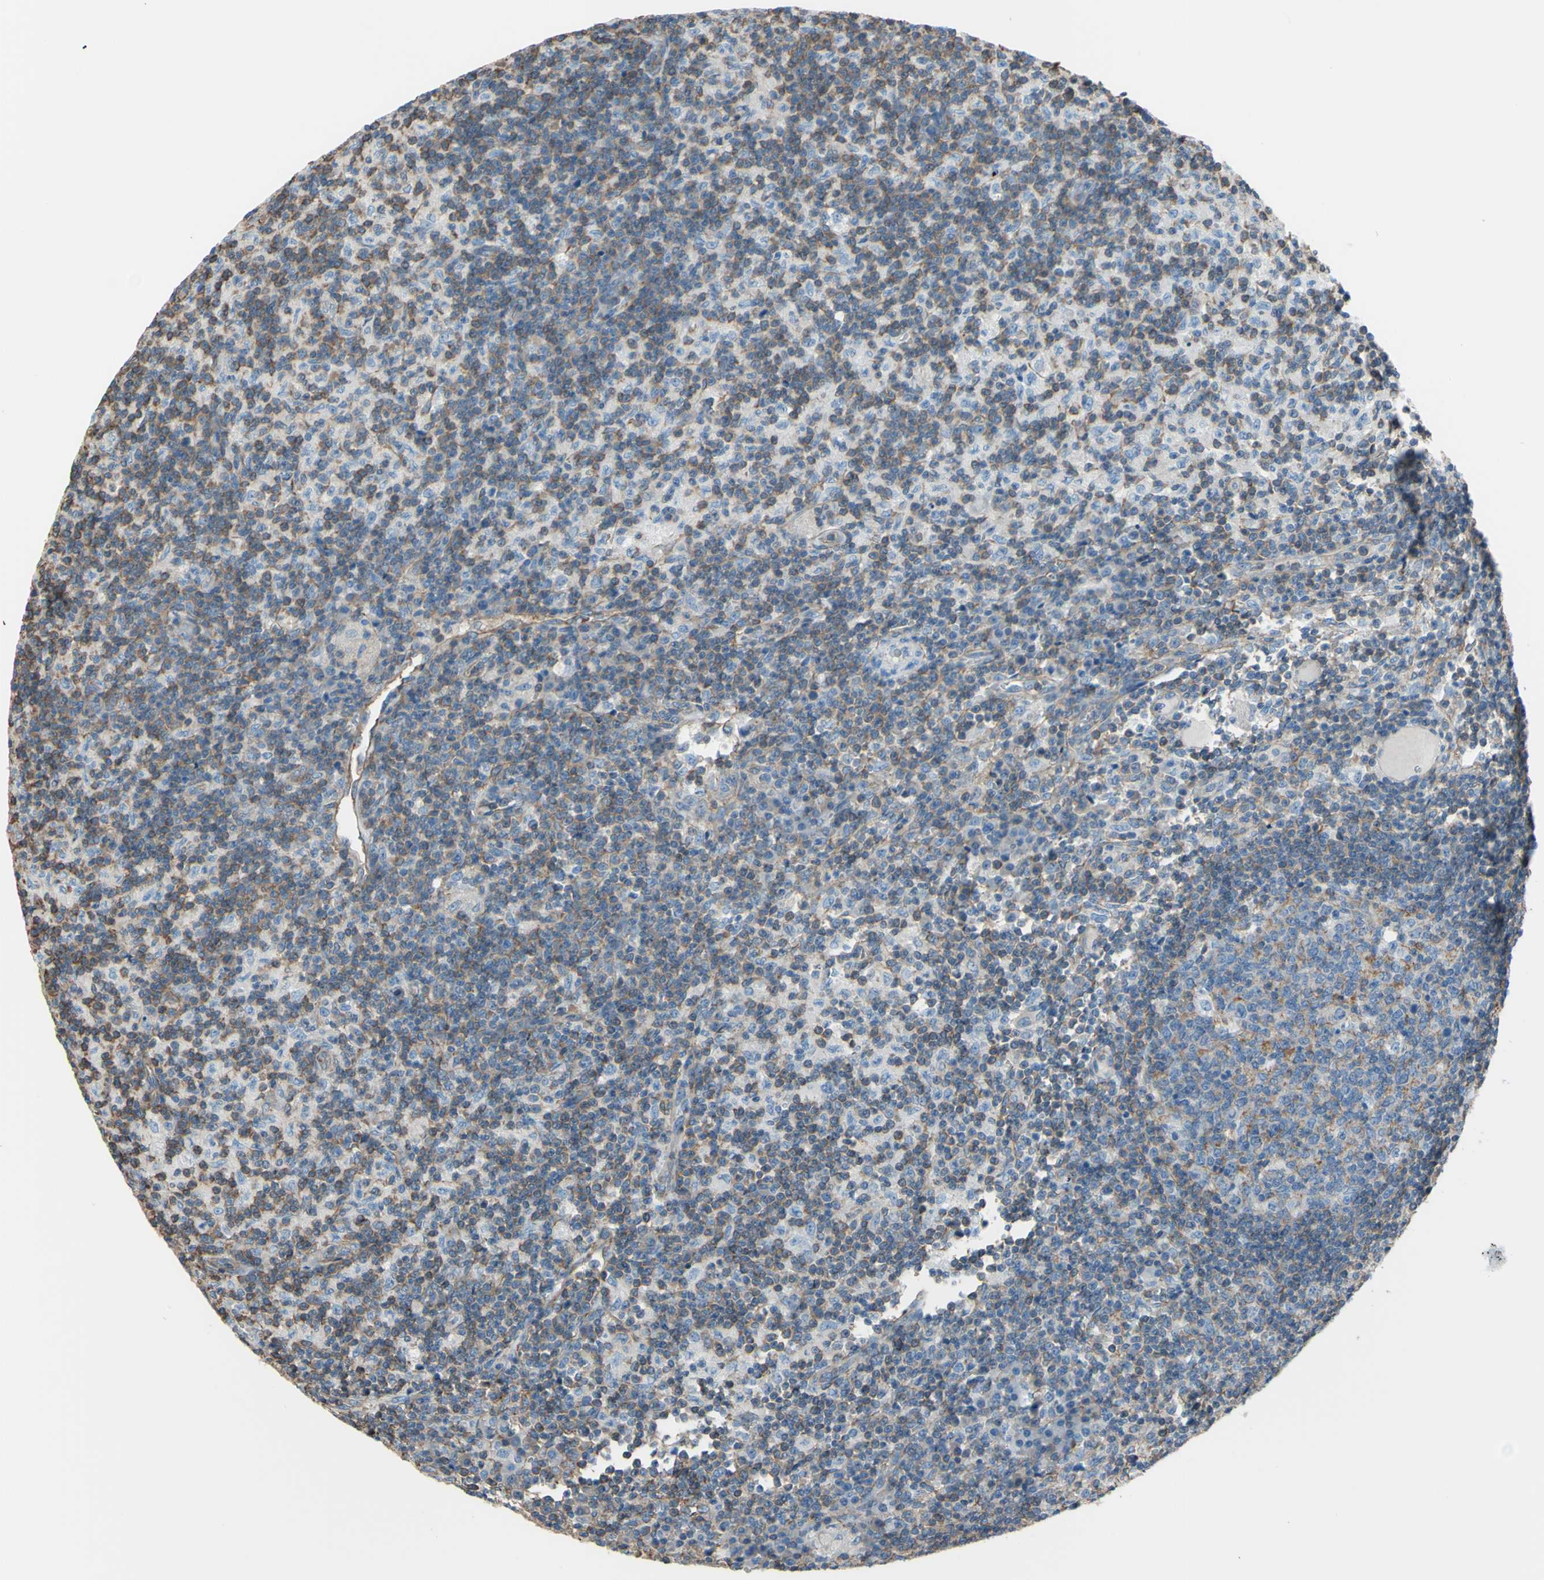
{"staining": {"intensity": "weak", "quantity": "<25%", "location": "cytoplasmic/membranous"}, "tissue": "lymph node", "cell_type": "Germinal center cells", "image_type": "normal", "snomed": [{"axis": "morphology", "description": "Normal tissue, NOS"}, {"axis": "morphology", "description": "Inflammation, NOS"}, {"axis": "topography", "description": "Lymph node"}], "caption": "Immunohistochemistry (IHC) photomicrograph of normal lymph node: lymph node stained with DAB reveals no significant protein expression in germinal center cells.", "gene": "ADD1", "patient": {"sex": "male", "age": 55}}